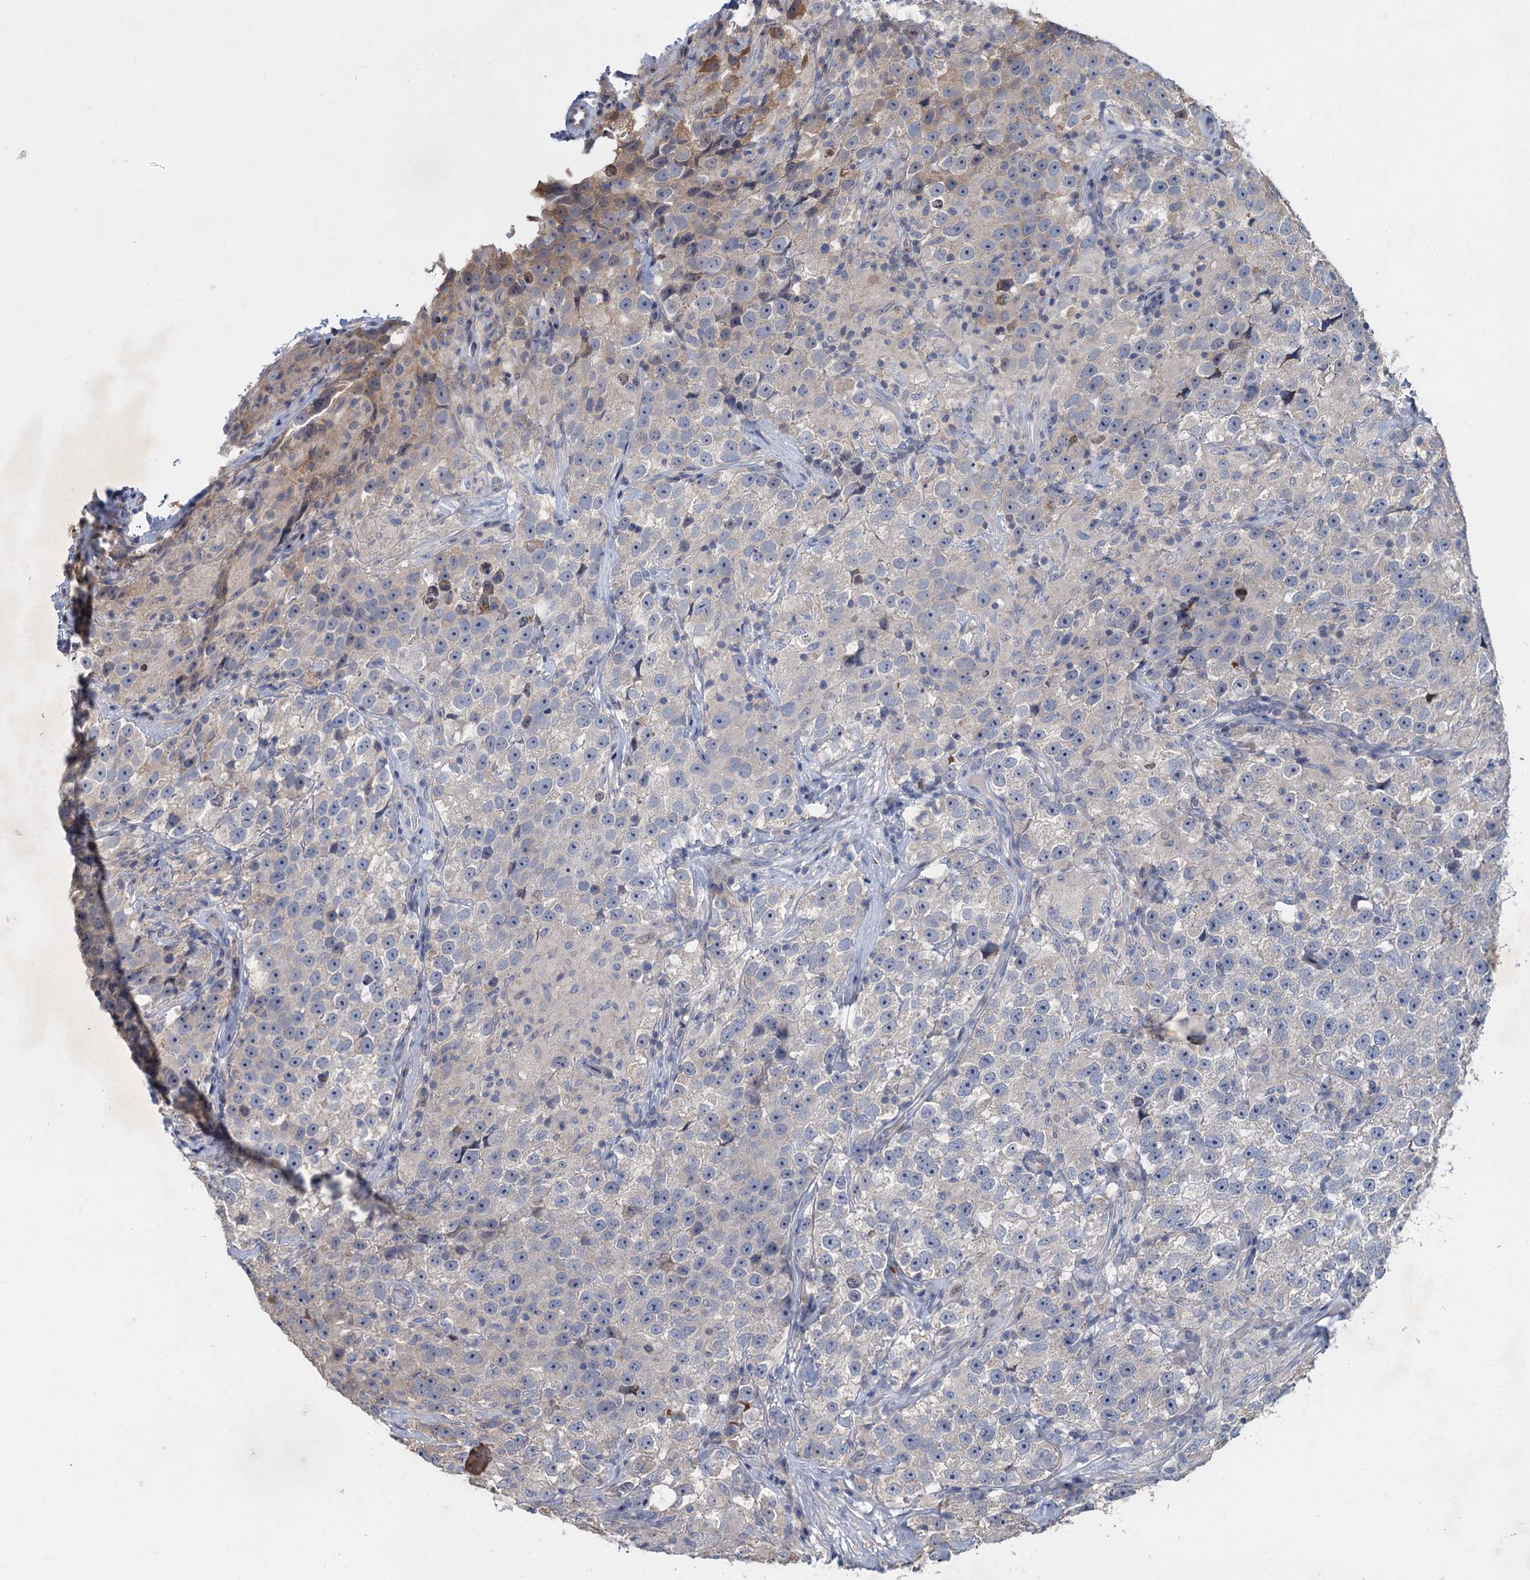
{"staining": {"intensity": "negative", "quantity": "none", "location": "none"}, "tissue": "testis cancer", "cell_type": "Tumor cells", "image_type": "cancer", "snomed": [{"axis": "morphology", "description": "Seminoma, NOS"}, {"axis": "topography", "description": "Testis"}], "caption": "Human testis seminoma stained for a protein using IHC shows no staining in tumor cells.", "gene": "ESYT3", "patient": {"sex": "male", "age": 46}}